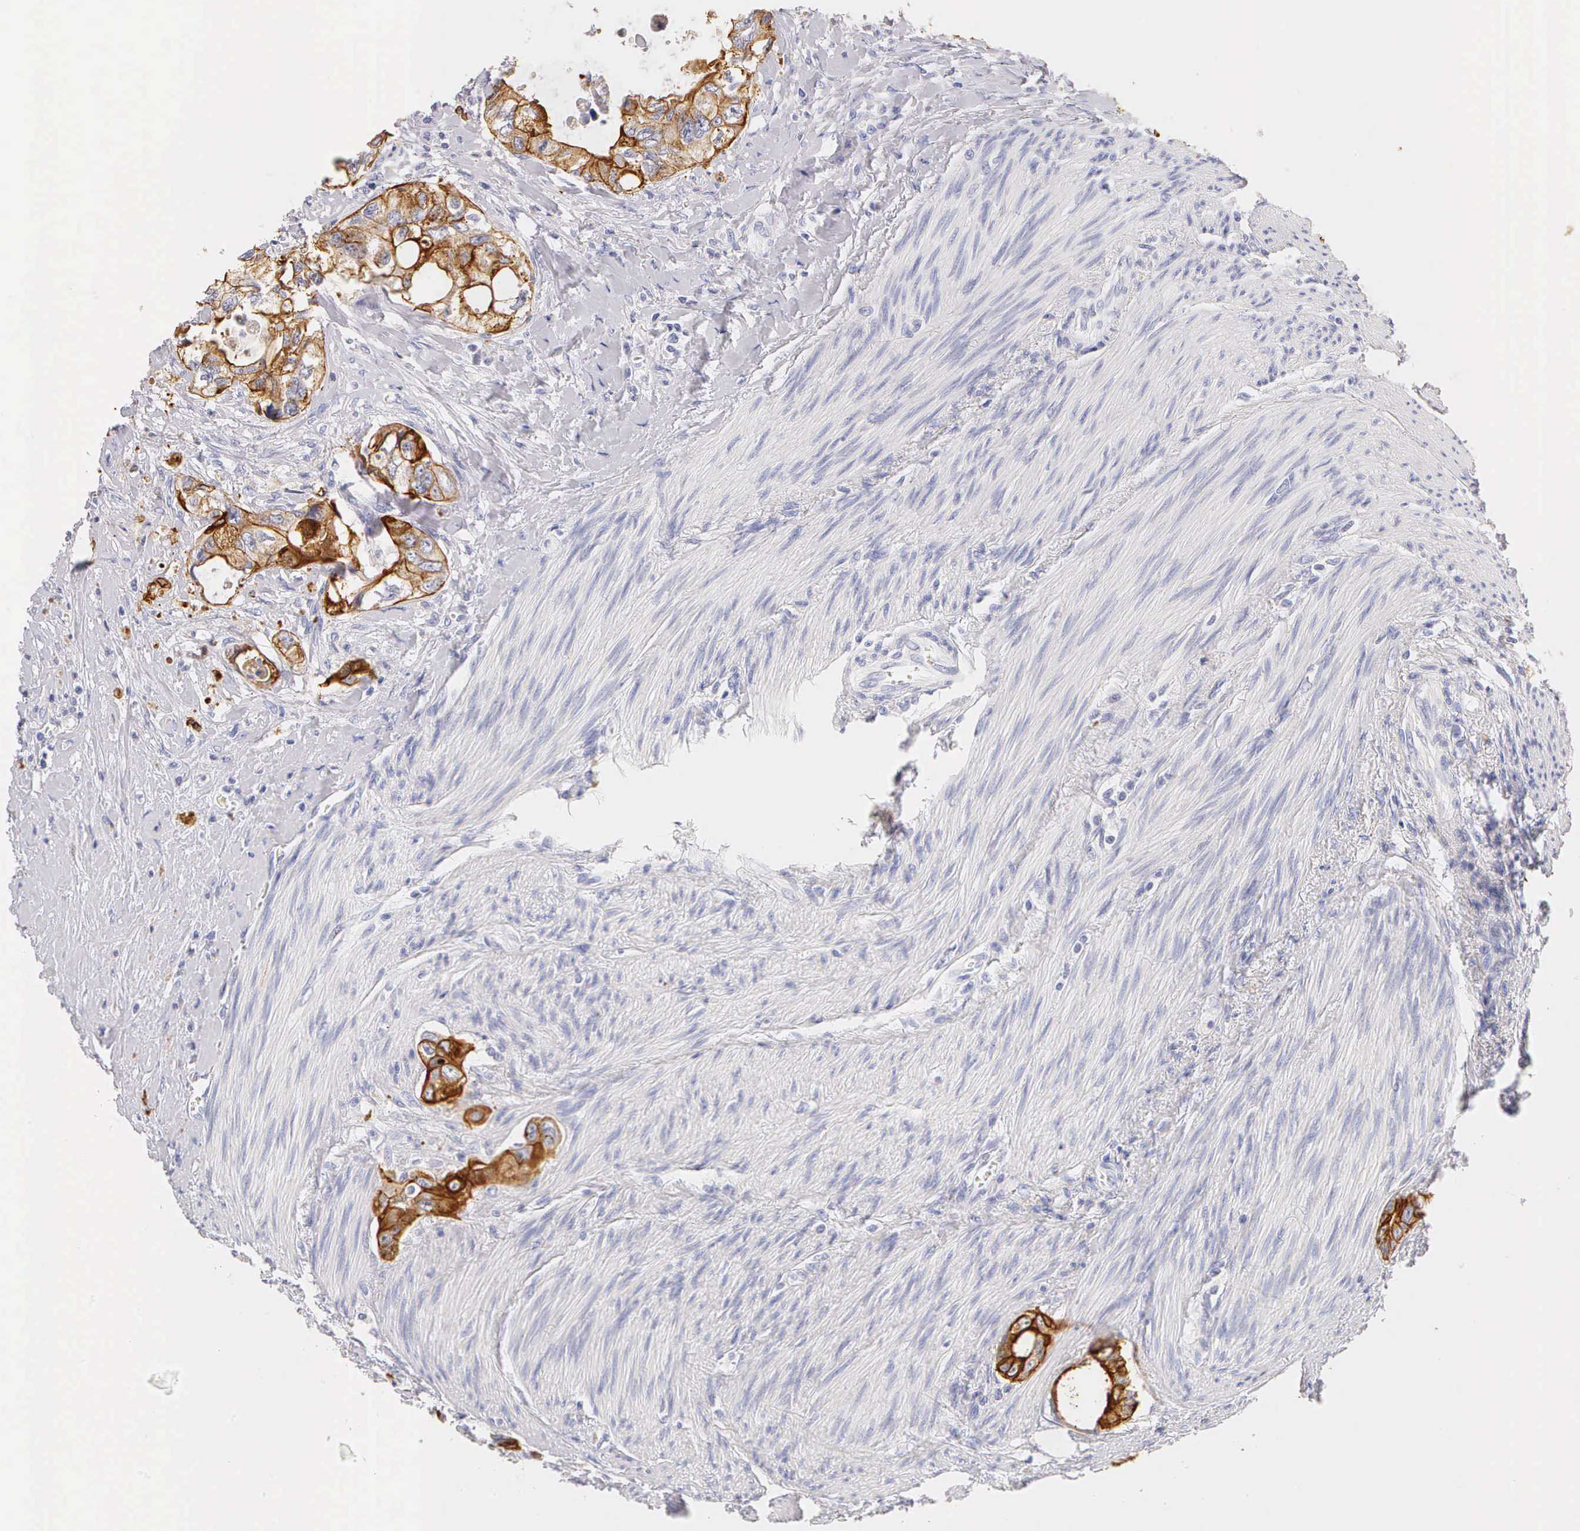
{"staining": {"intensity": "strong", "quantity": ">75%", "location": "cytoplasmic/membranous"}, "tissue": "colorectal cancer", "cell_type": "Tumor cells", "image_type": "cancer", "snomed": [{"axis": "morphology", "description": "Adenocarcinoma, NOS"}, {"axis": "topography", "description": "Rectum"}], "caption": "Strong cytoplasmic/membranous expression is appreciated in approximately >75% of tumor cells in colorectal adenocarcinoma.", "gene": "KRT17", "patient": {"sex": "female", "age": 57}}